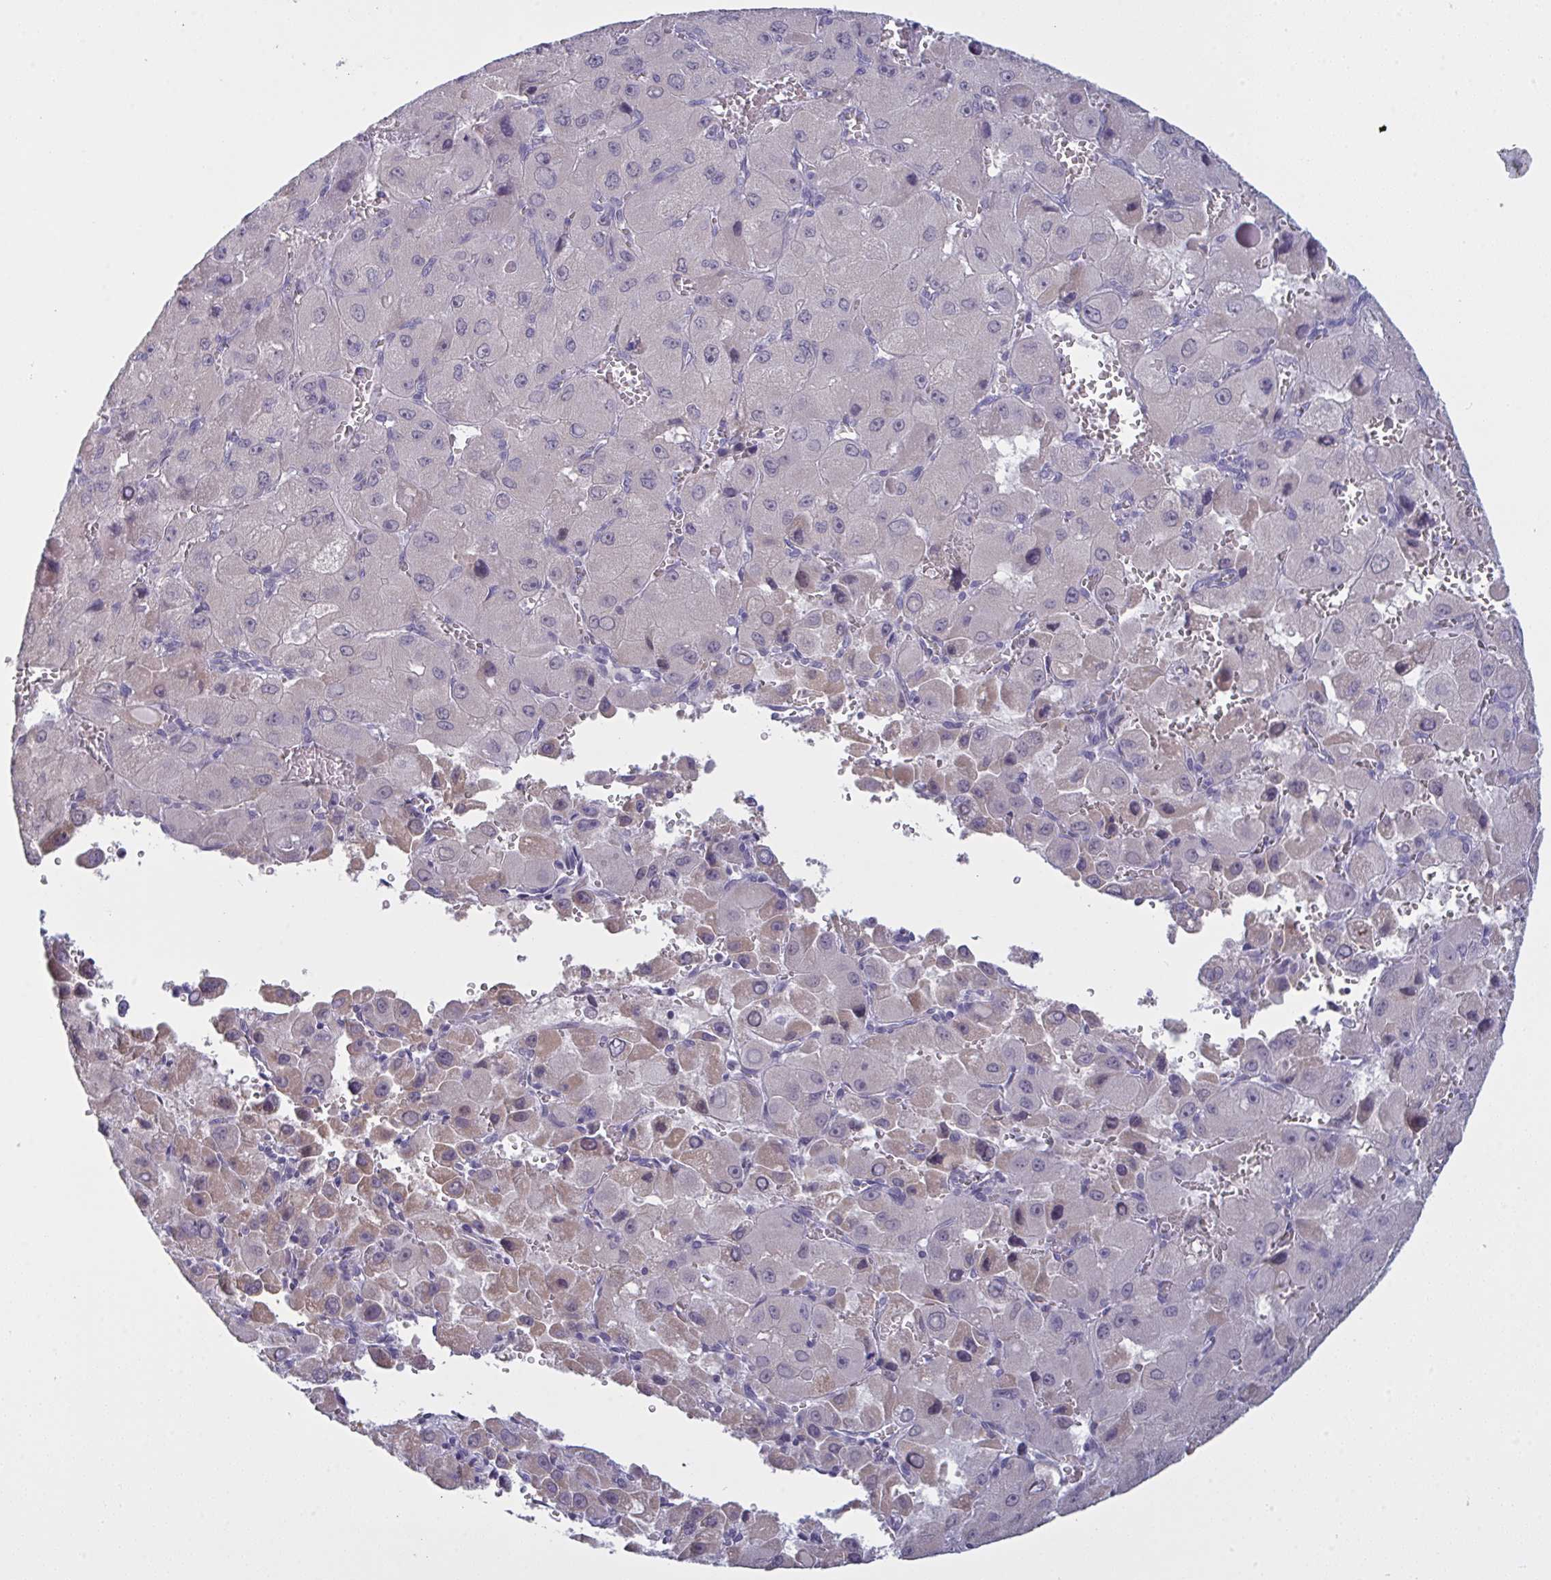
{"staining": {"intensity": "negative", "quantity": "none", "location": "none"}, "tissue": "liver cancer", "cell_type": "Tumor cells", "image_type": "cancer", "snomed": [{"axis": "morphology", "description": "Carcinoma, Hepatocellular, NOS"}, {"axis": "topography", "description": "Liver"}], "caption": "This is a photomicrograph of immunohistochemistry staining of liver hepatocellular carcinoma, which shows no staining in tumor cells. The staining was performed using DAB to visualize the protein expression in brown, while the nuclei were stained in blue with hematoxylin (Magnification: 20x).", "gene": "ZNF784", "patient": {"sex": "male", "age": 27}}